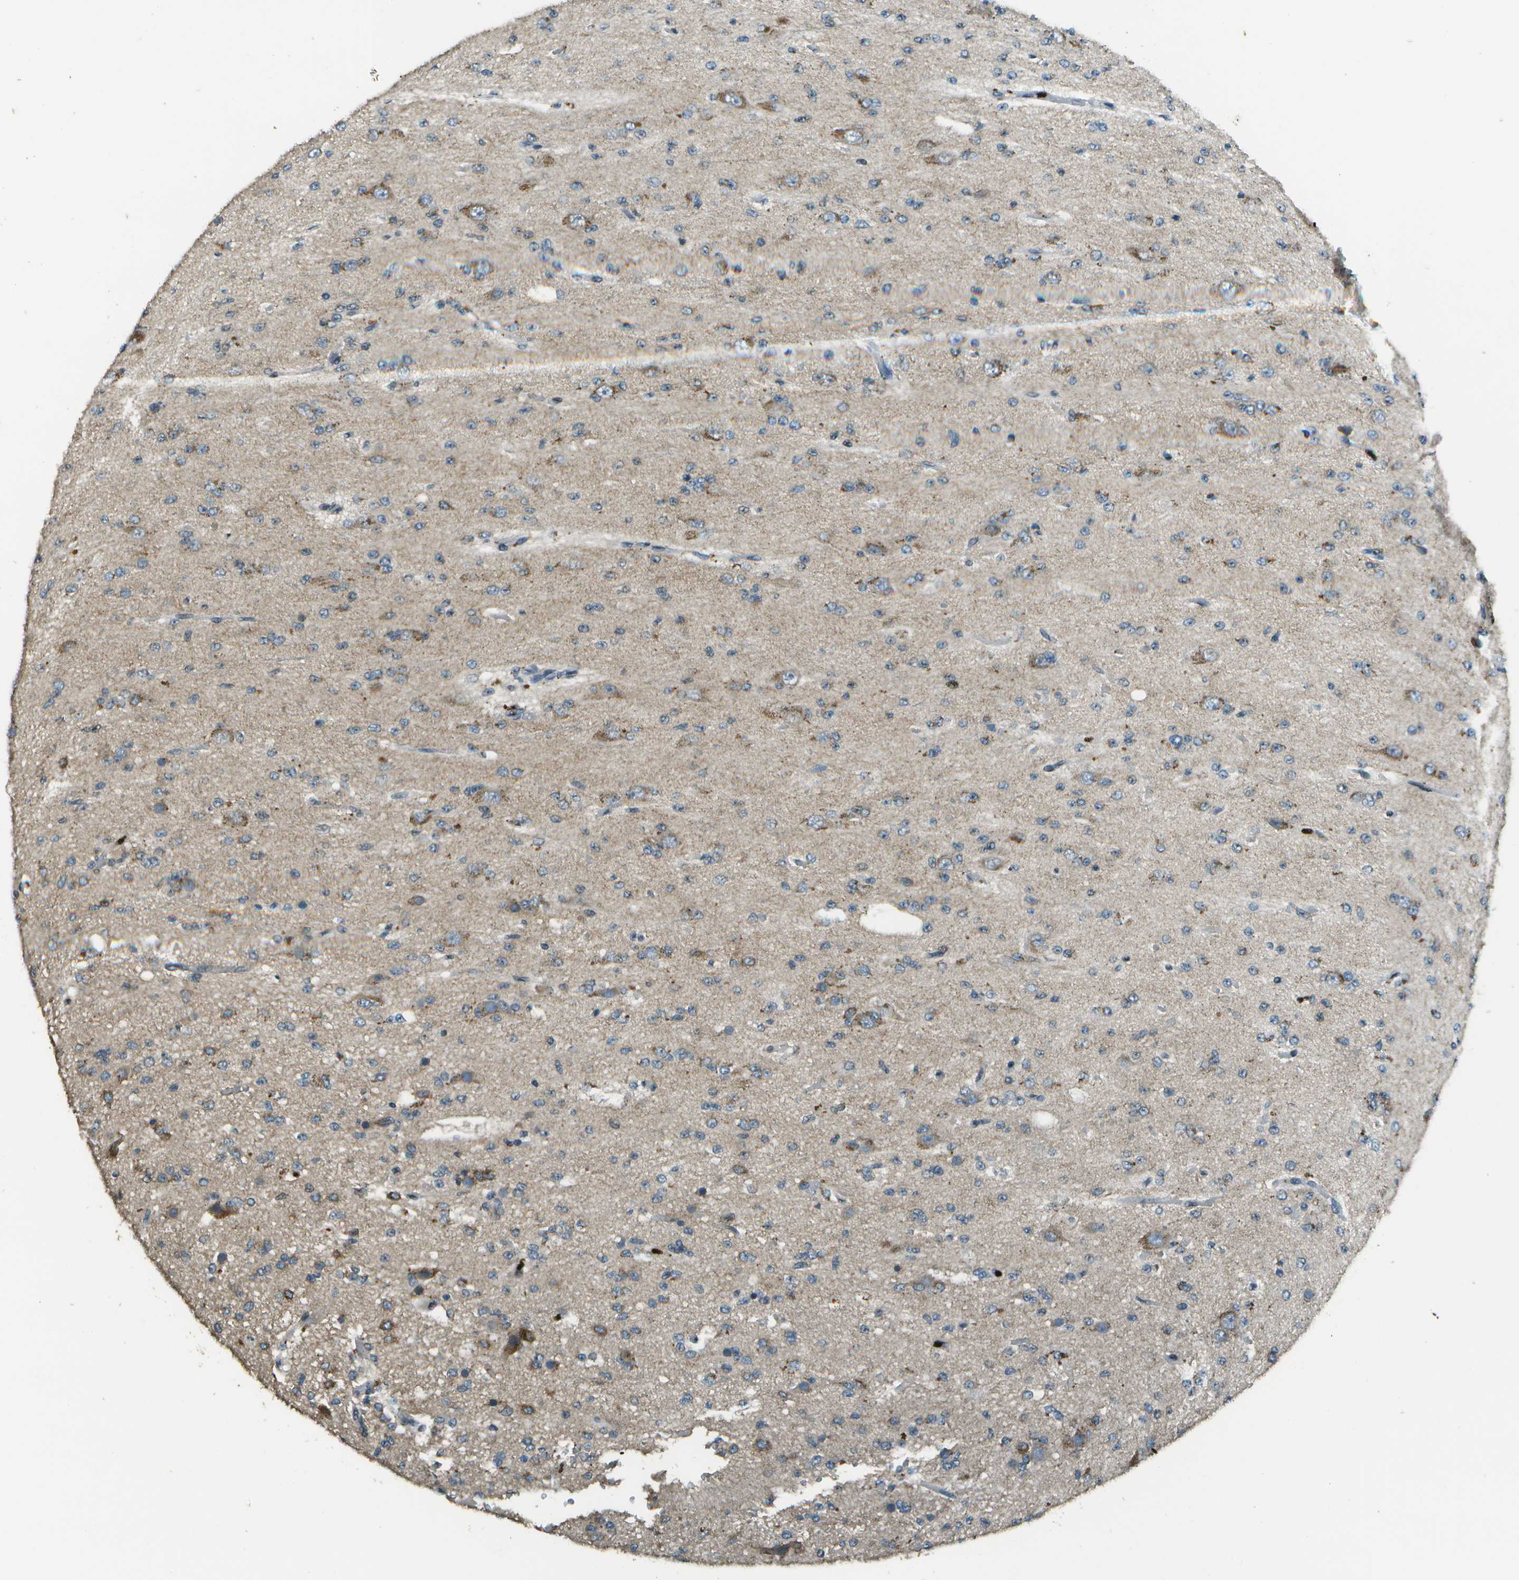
{"staining": {"intensity": "moderate", "quantity": "<25%", "location": "cytoplasmic/membranous"}, "tissue": "glioma", "cell_type": "Tumor cells", "image_type": "cancer", "snomed": [{"axis": "morphology", "description": "Glioma, malignant, Low grade"}, {"axis": "topography", "description": "Brain"}], "caption": "Glioma was stained to show a protein in brown. There is low levels of moderate cytoplasmic/membranous expression in approximately <25% of tumor cells. (DAB (3,3'-diaminobenzidine) IHC with brightfield microscopy, high magnification).", "gene": "PDLIM1", "patient": {"sex": "male", "age": 38}}